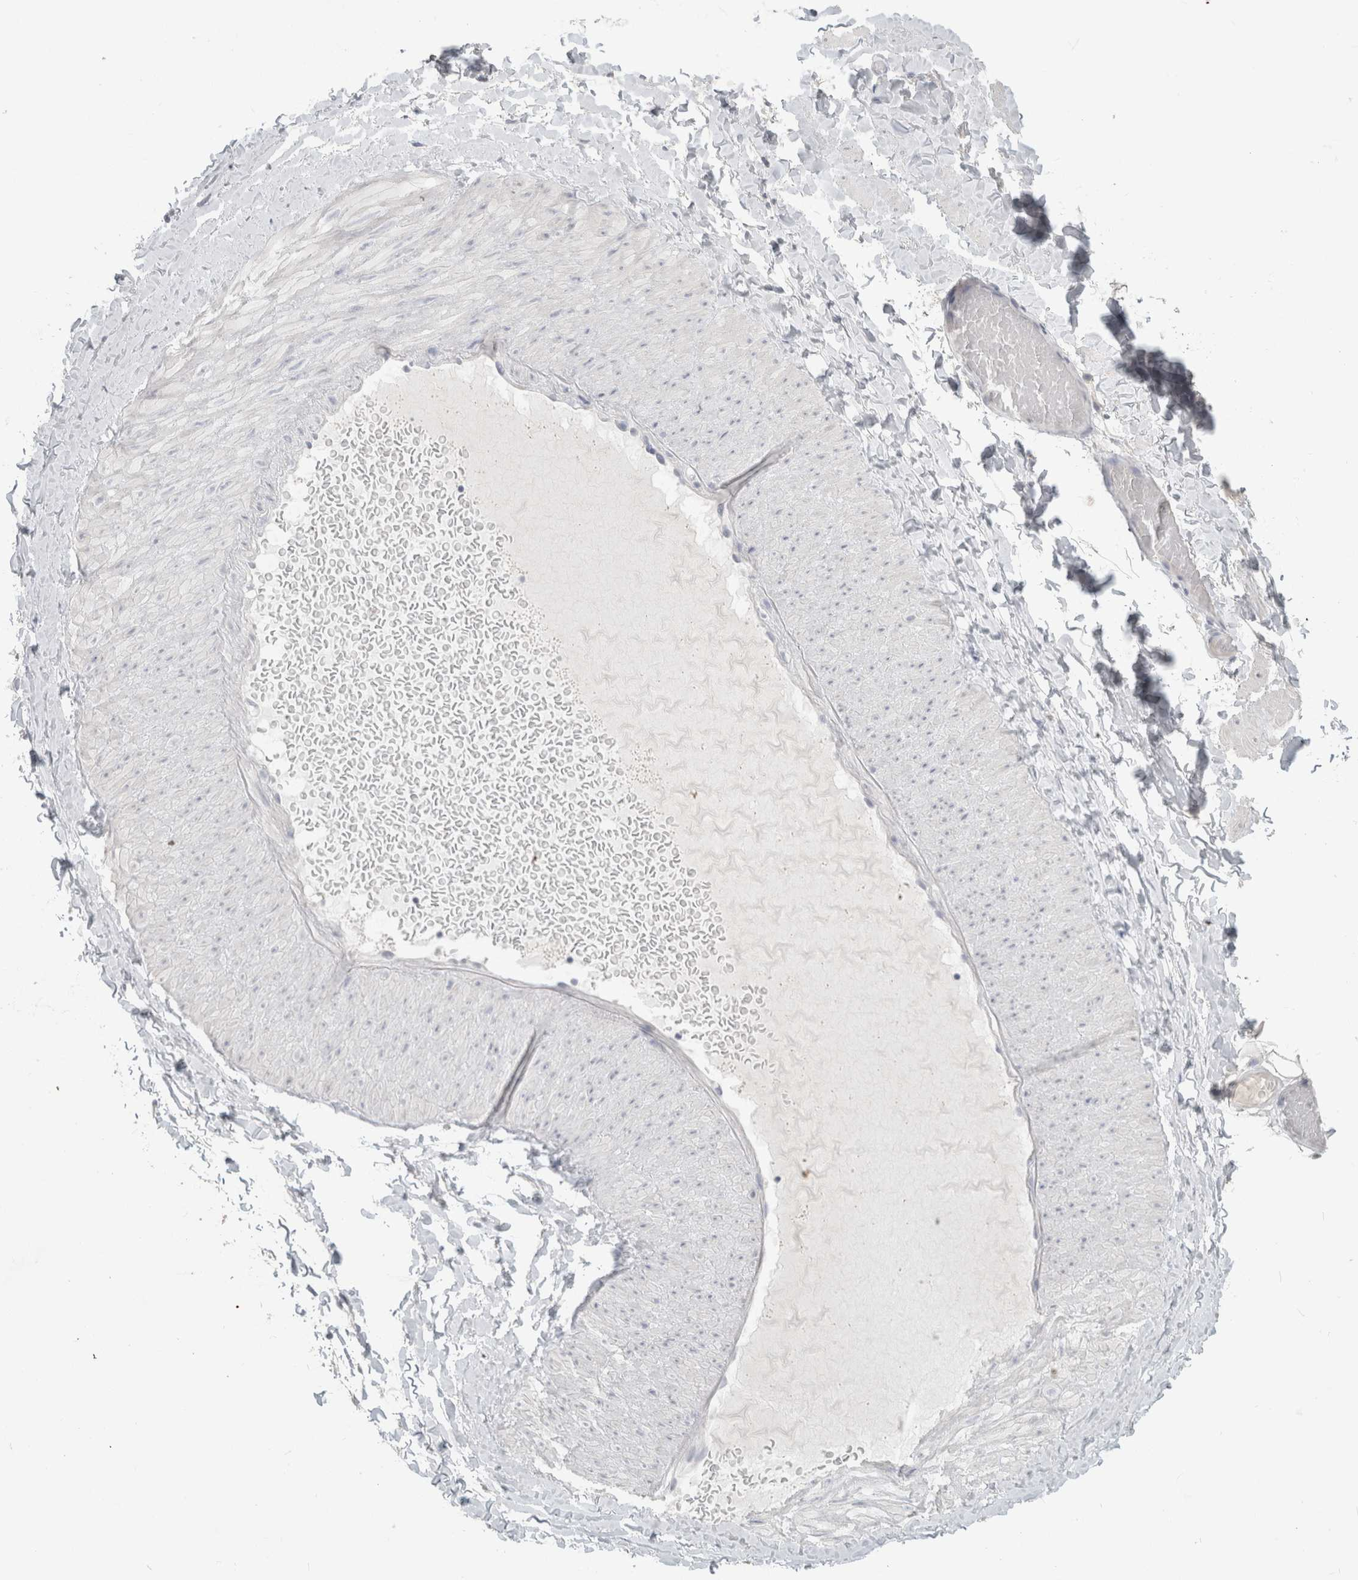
{"staining": {"intensity": "moderate", "quantity": "<25%", "location": "cytoplasmic/membranous"}, "tissue": "adipose tissue", "cell_type": "Adipocytes", "image_type": "normal", "snomed": [{"axis": "morphology", "description": "Normal tissue, NOS"}, {"axis": "topography", "description": "Adipose tissue"}, {"axis": "topography", "description": "Vascular tissue"}, {"axis": "topography", "description": "Peripheral nerve tissue"}], "caption": "Normal adipose tissue reveals moderate cytoplasmic/membranous positivity in about <25% of adipocytes The staining was performed using DAB (3,3'-diaminobenzidine), with brown indicating positive protein expression. Nuclei are stained blue with hematoxylin..", "gene": "SLC6A1", "patient": {"sex": "male", "age": 25}}